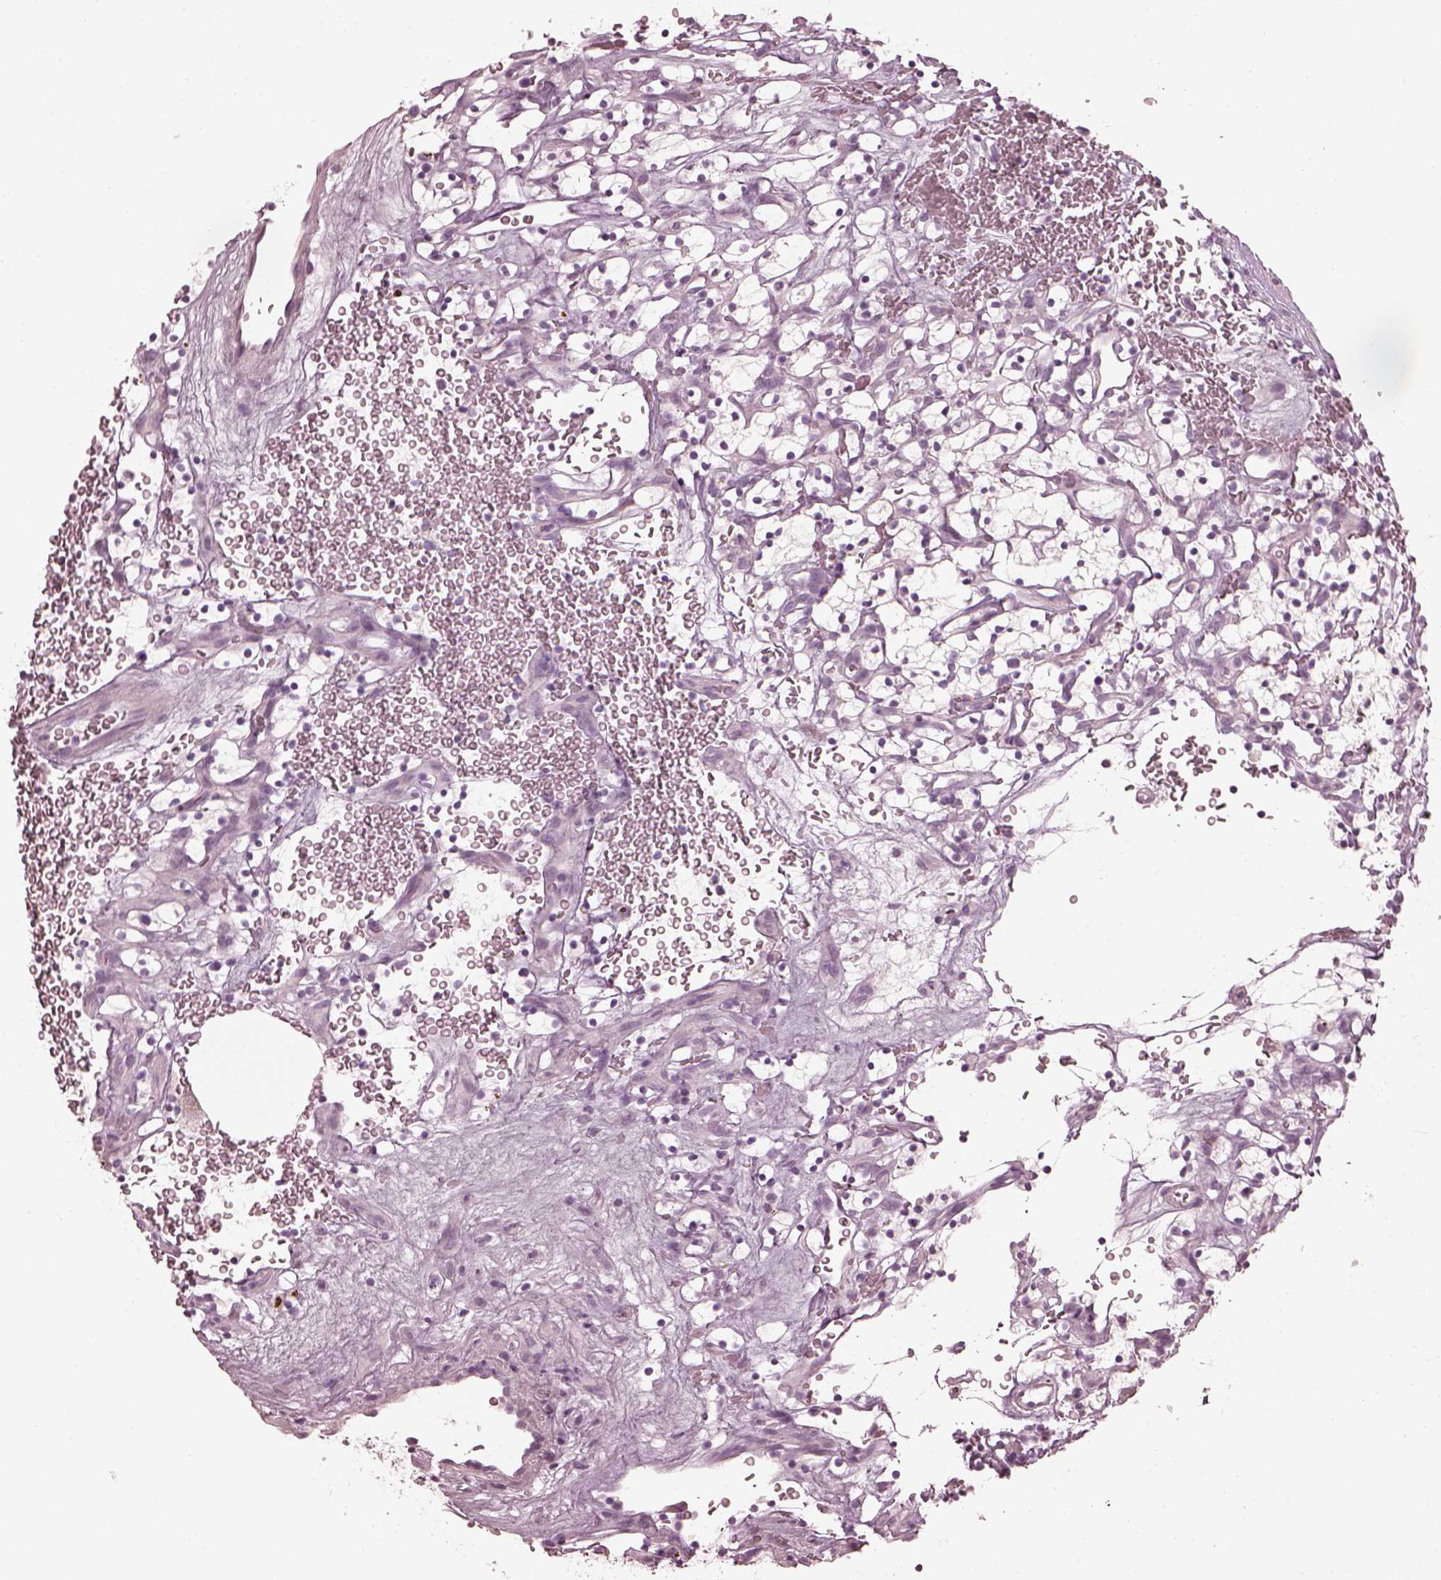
{"staining": {"intensity": "negative", "quantity": "none", "location": "none"}, "tissue": "renal cancer", "cell_type": "Tumor cells", "image_type": "cancer", "snomed": [{"axis": "morphology", "description": "Adenocarcinoma, NOS"}, {"axis": "topography", "description": "Kidney"}], "caption": "Immunohistochemistry (IHC) of renal cancer reveals no expression in tumor cells.", "gene": "SAXO2", "patient": {"sex": "female", "age": 64}}